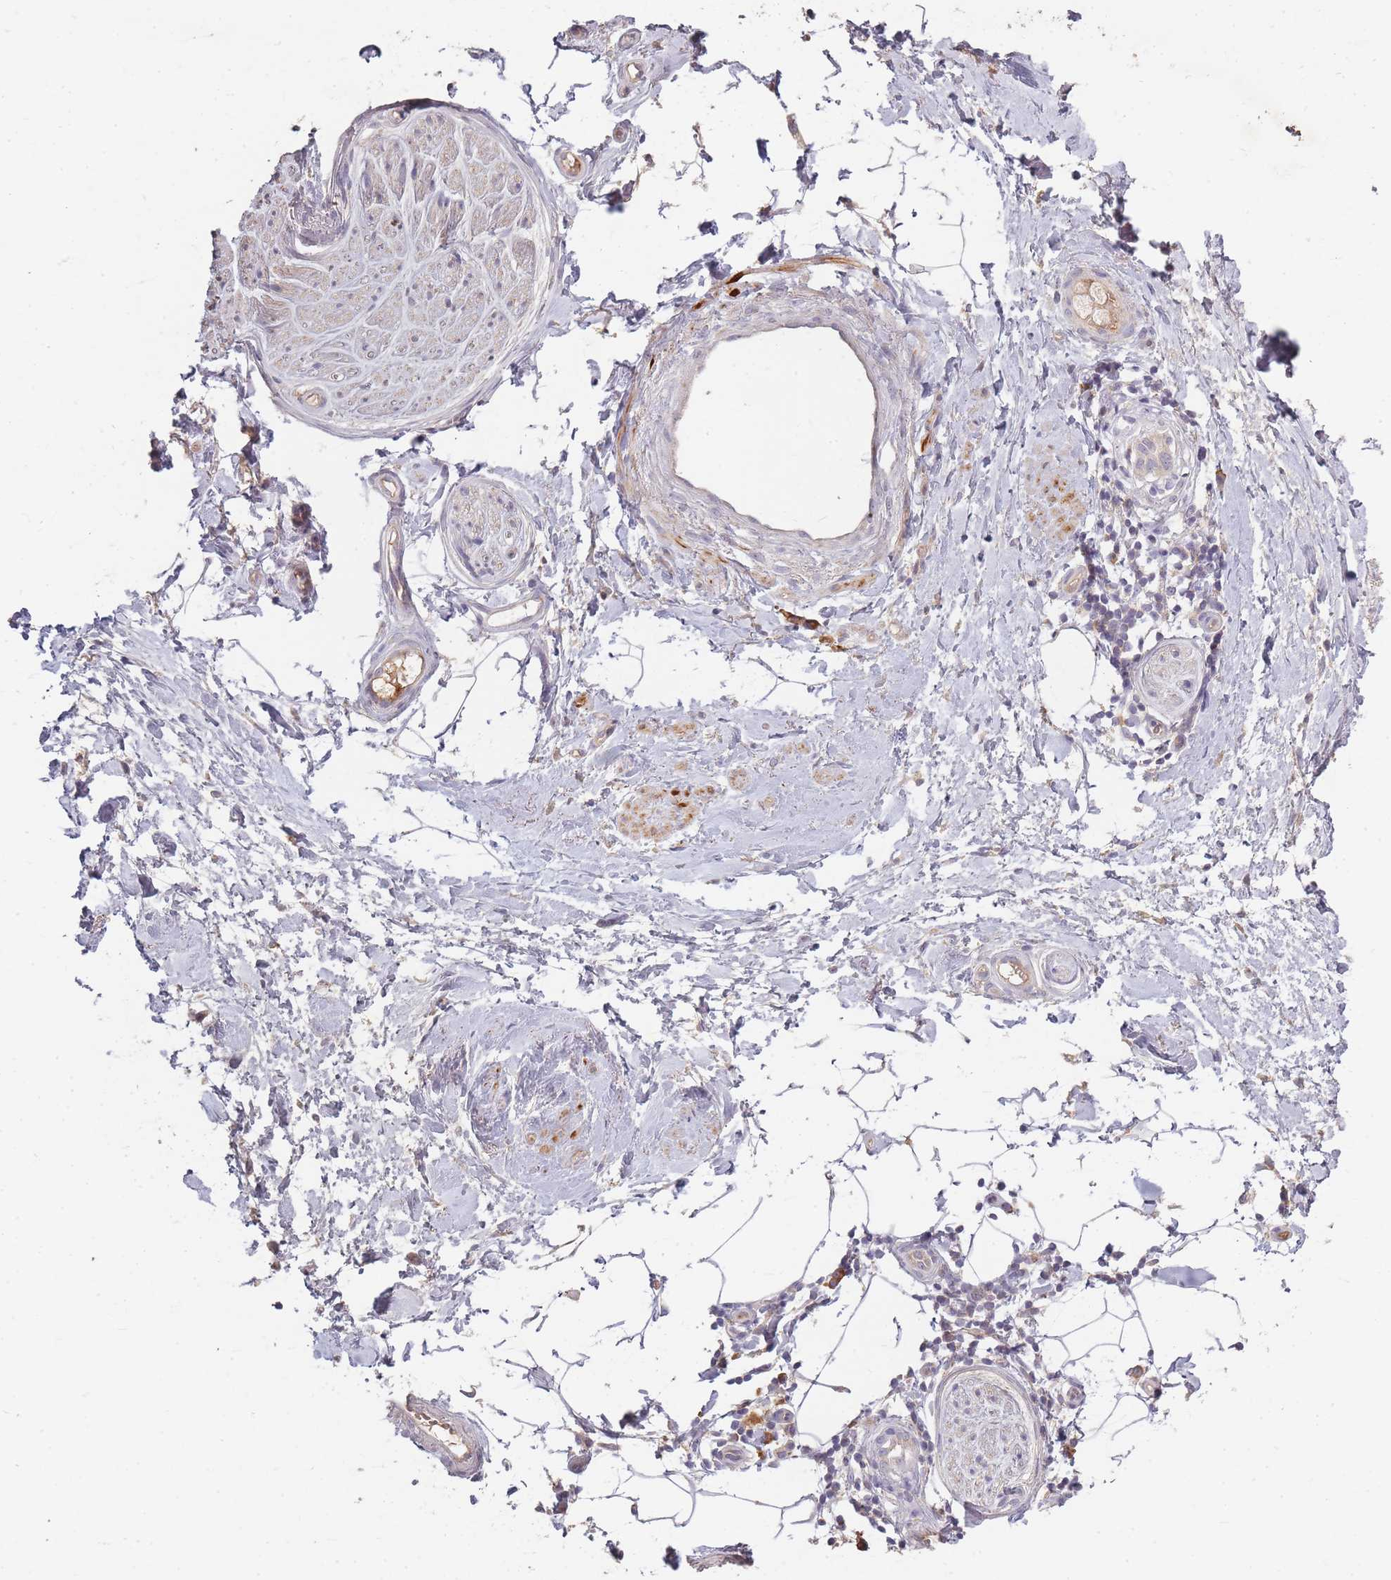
{"staining": {"intensity": "negative", "quantity": "none", "location": "none"}, "tissue": "adipose tissue", "cell_type": "Adipocytes", "image_type": "normal", "snomed": [{"axis": "morphology", "description": "Normal tissue, NOS"}, {"axis": "topography", "description": "Soft tissue"}, {"axis": "topography", "description": "Adipose tissue"}, {"axis": "topography", "description": "Vascular tissue"}, {"axis": "topography", "description": "Peripheral nerve tissue"}], "caption": "Immunohistochemistry image of unremarkable human adipose tissue stained for a protein (brown), which displays no staining in adipocytes.", "gene": "SMIM14", "patient": {"sex": "male", "age": 74}}